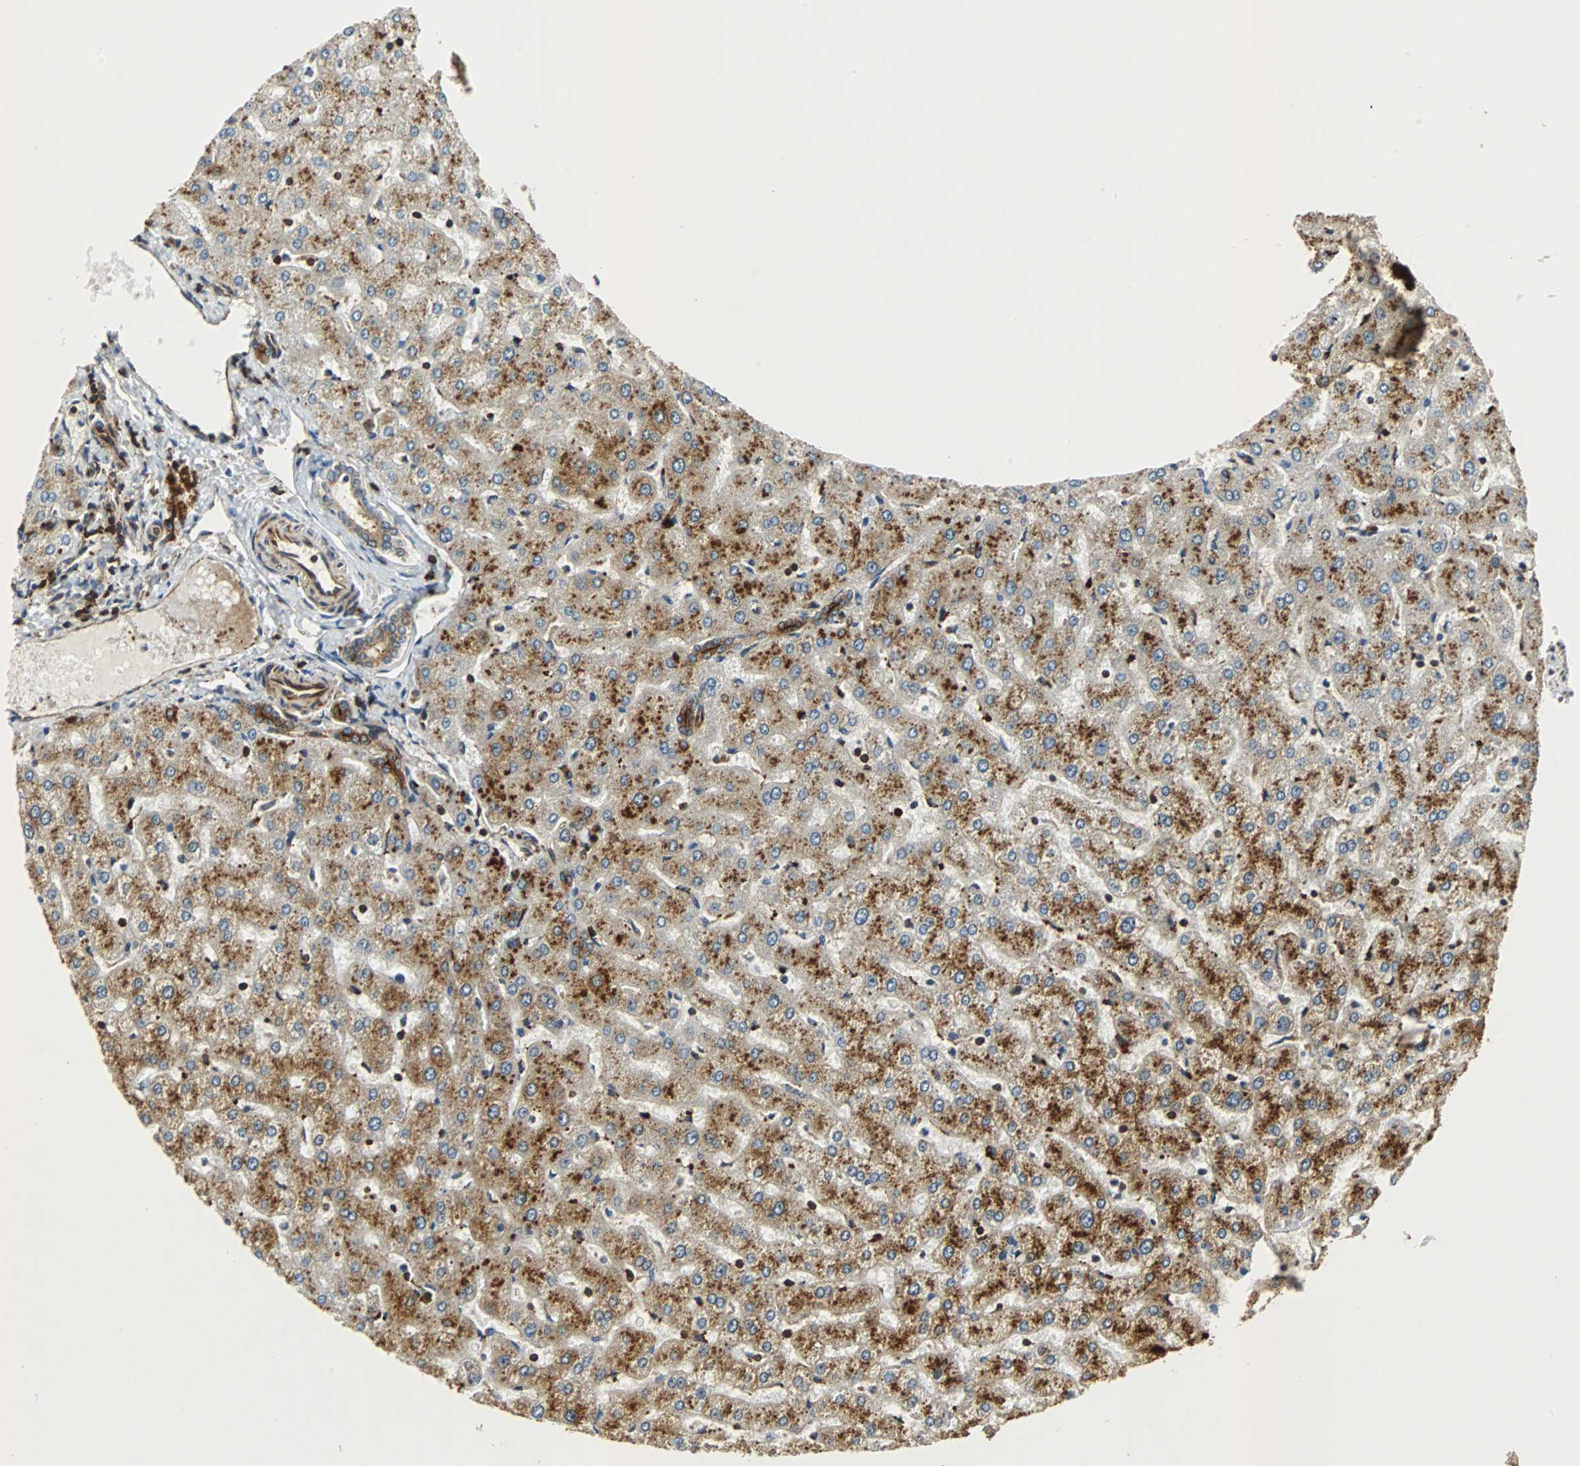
{"staining": {"intensity": "moderate", "quantity": ">75%", "location": "cytoplasmic/membranous"}, "tissue": "liver", "cell_type": "Cholangiocytes", "image_type": "normal", "snomed": [{"axis": "morphology", "description": "Normal tissue, NOS"}, {"axis": "morphology", "description": "Fibrosis, NOS"}, {"axis": "topography", "description": "Liver"}], "caption": "IHC image of normal human liver stained for a protein (brown), which shows medium levels of moderate cytoplasmic/membranous expression in about >75% of cholangiocytes.", "gene": "TUBA4A", "patient": {"sex": "female", "age": 29}}